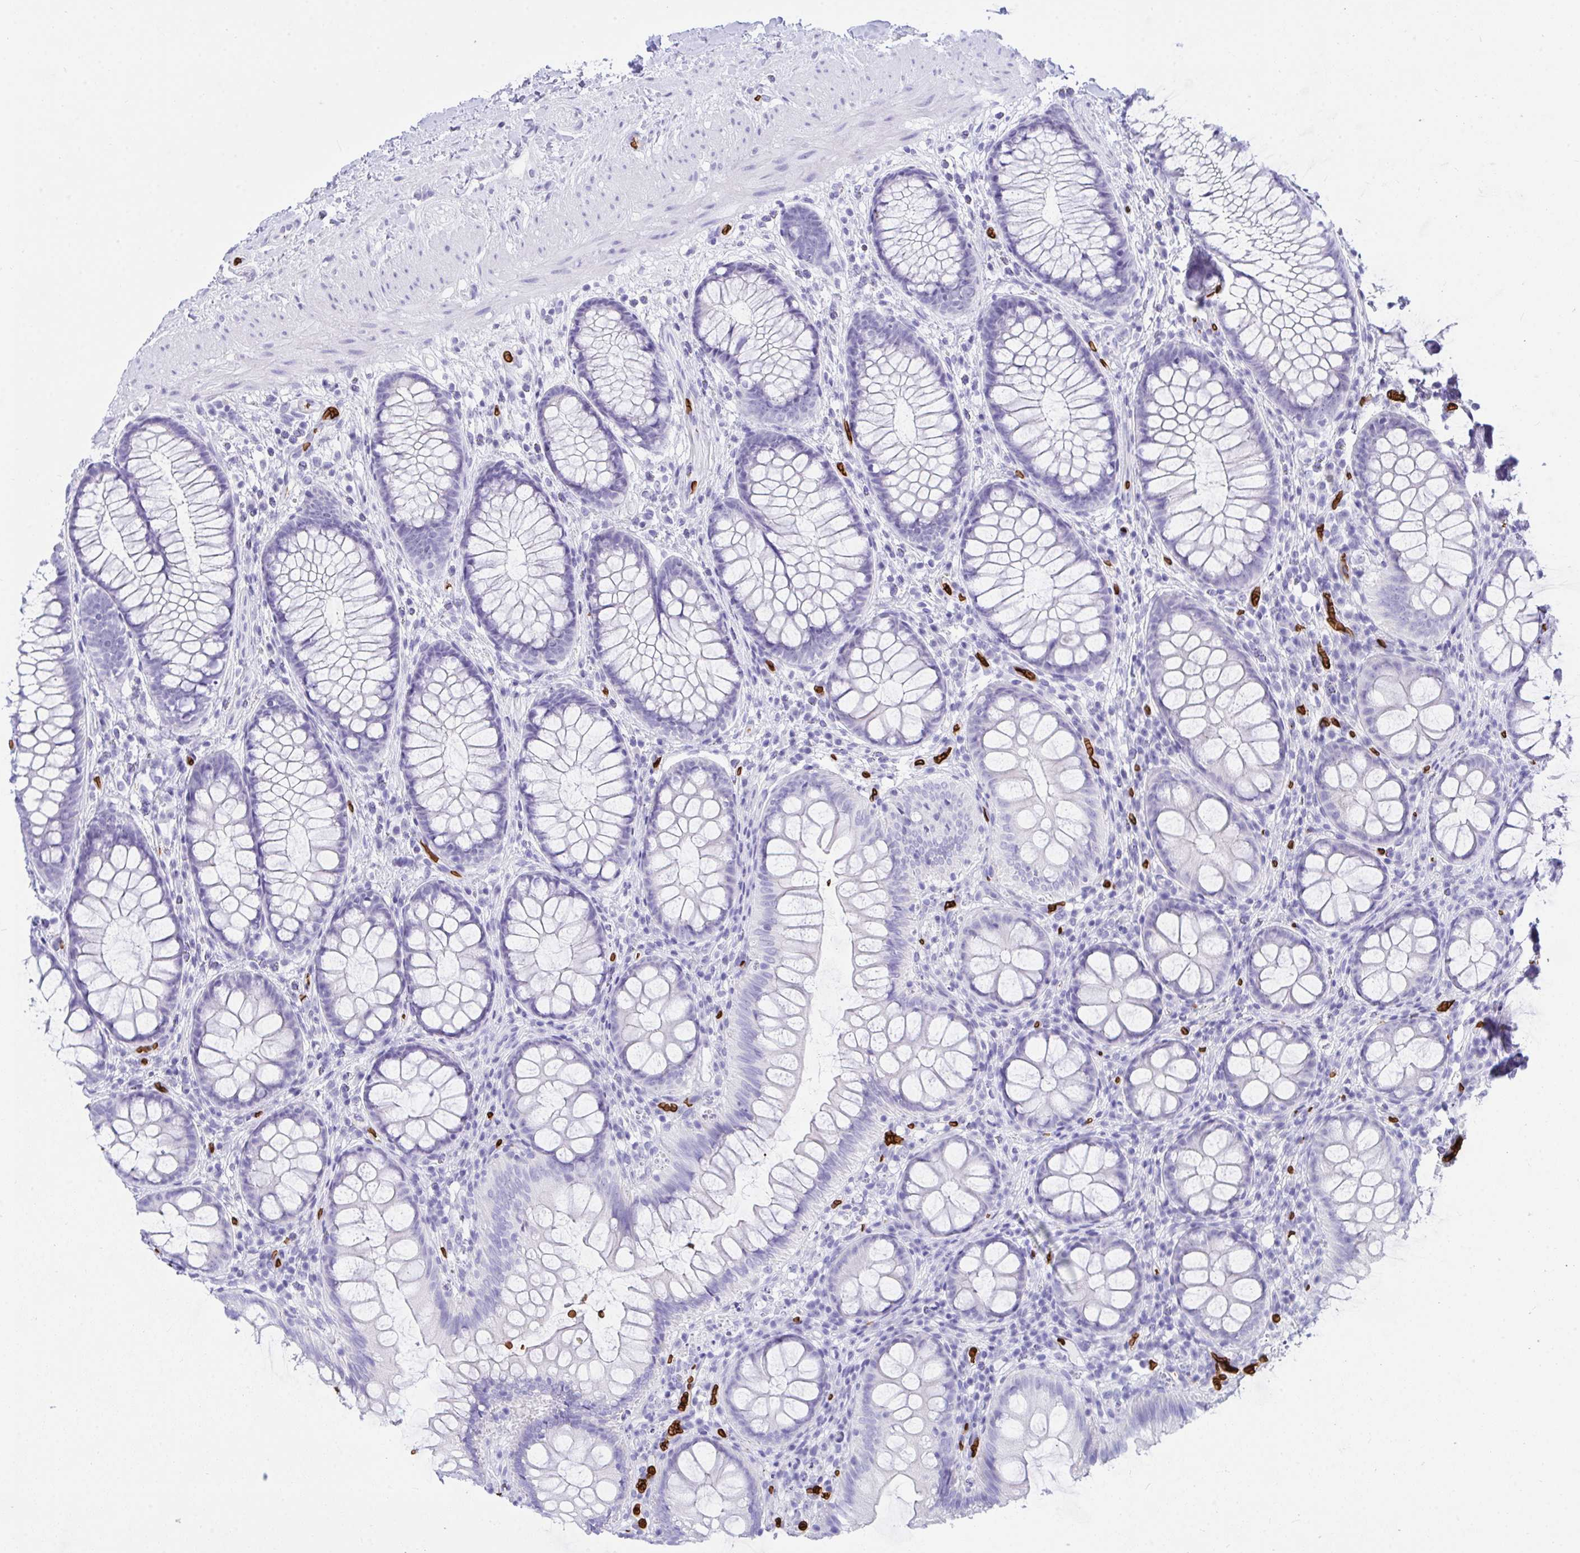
{"staining": {"intensity": "negative", "quantity": "none", "location": "none"}, "tissue": "colon", "cell_type": "Endothelial cells", "image_type": "normal", "snomed": [{"axis": "morphology", "description": "Normal tissue, NOS"}, {"axis": "morphology", "description": "Adenoma, NOS"}, {"axis": "topography", "description": "Soft tissue"}, {"axis": "topography", "description": "Colon"}], "caption": "Micrograph shows no significant protein staining in endothelial cells of benign colon.", "gene": "ANK1", "patient": {"sex": "male", "age": 47}}